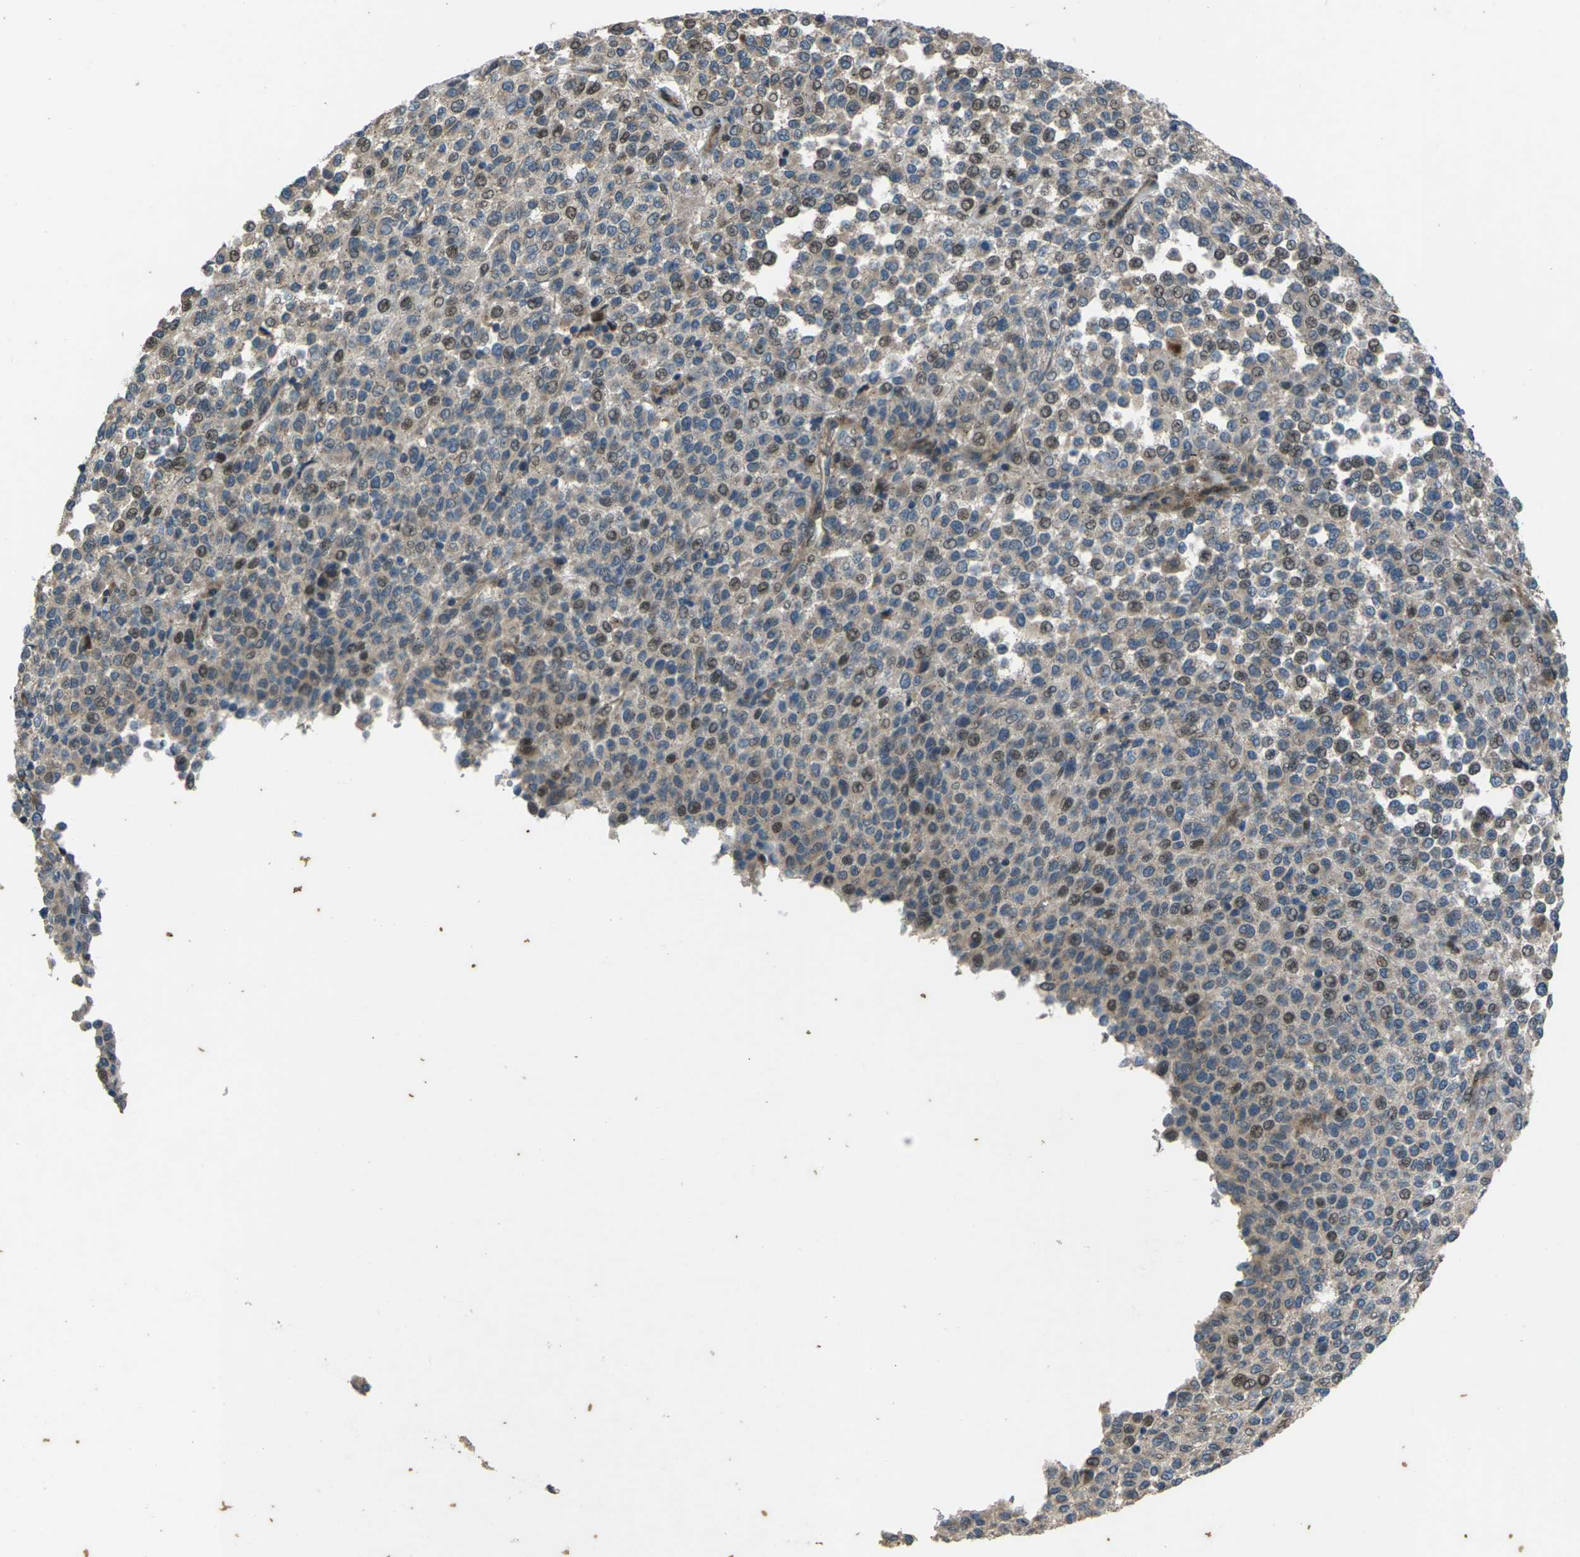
{"staining": {"intensity": "moderate", "quantity": "25%-75%", "location": "nuclear"}, "tissue": "melanoma", "cell_type": "Tumor cells", "image_type": "cancer", "snomed": [{"axis": "morphology", "description": "Malignant melanoma, Metastatic site"}, {"axis": "topography", "description": "Pancreas"}], "caption": "Protein expression analysis of malignant melanoma (metastatic site) exhibits moderate nuclear positivity in about 25%-75% of tumor cells. (DAB (3,3'-diaminobenzidine) IHC, brown staining for protein, blue staining for nuclei).", "gene": "EDNRA", "patient": {"sex": "female", "age": 30}}